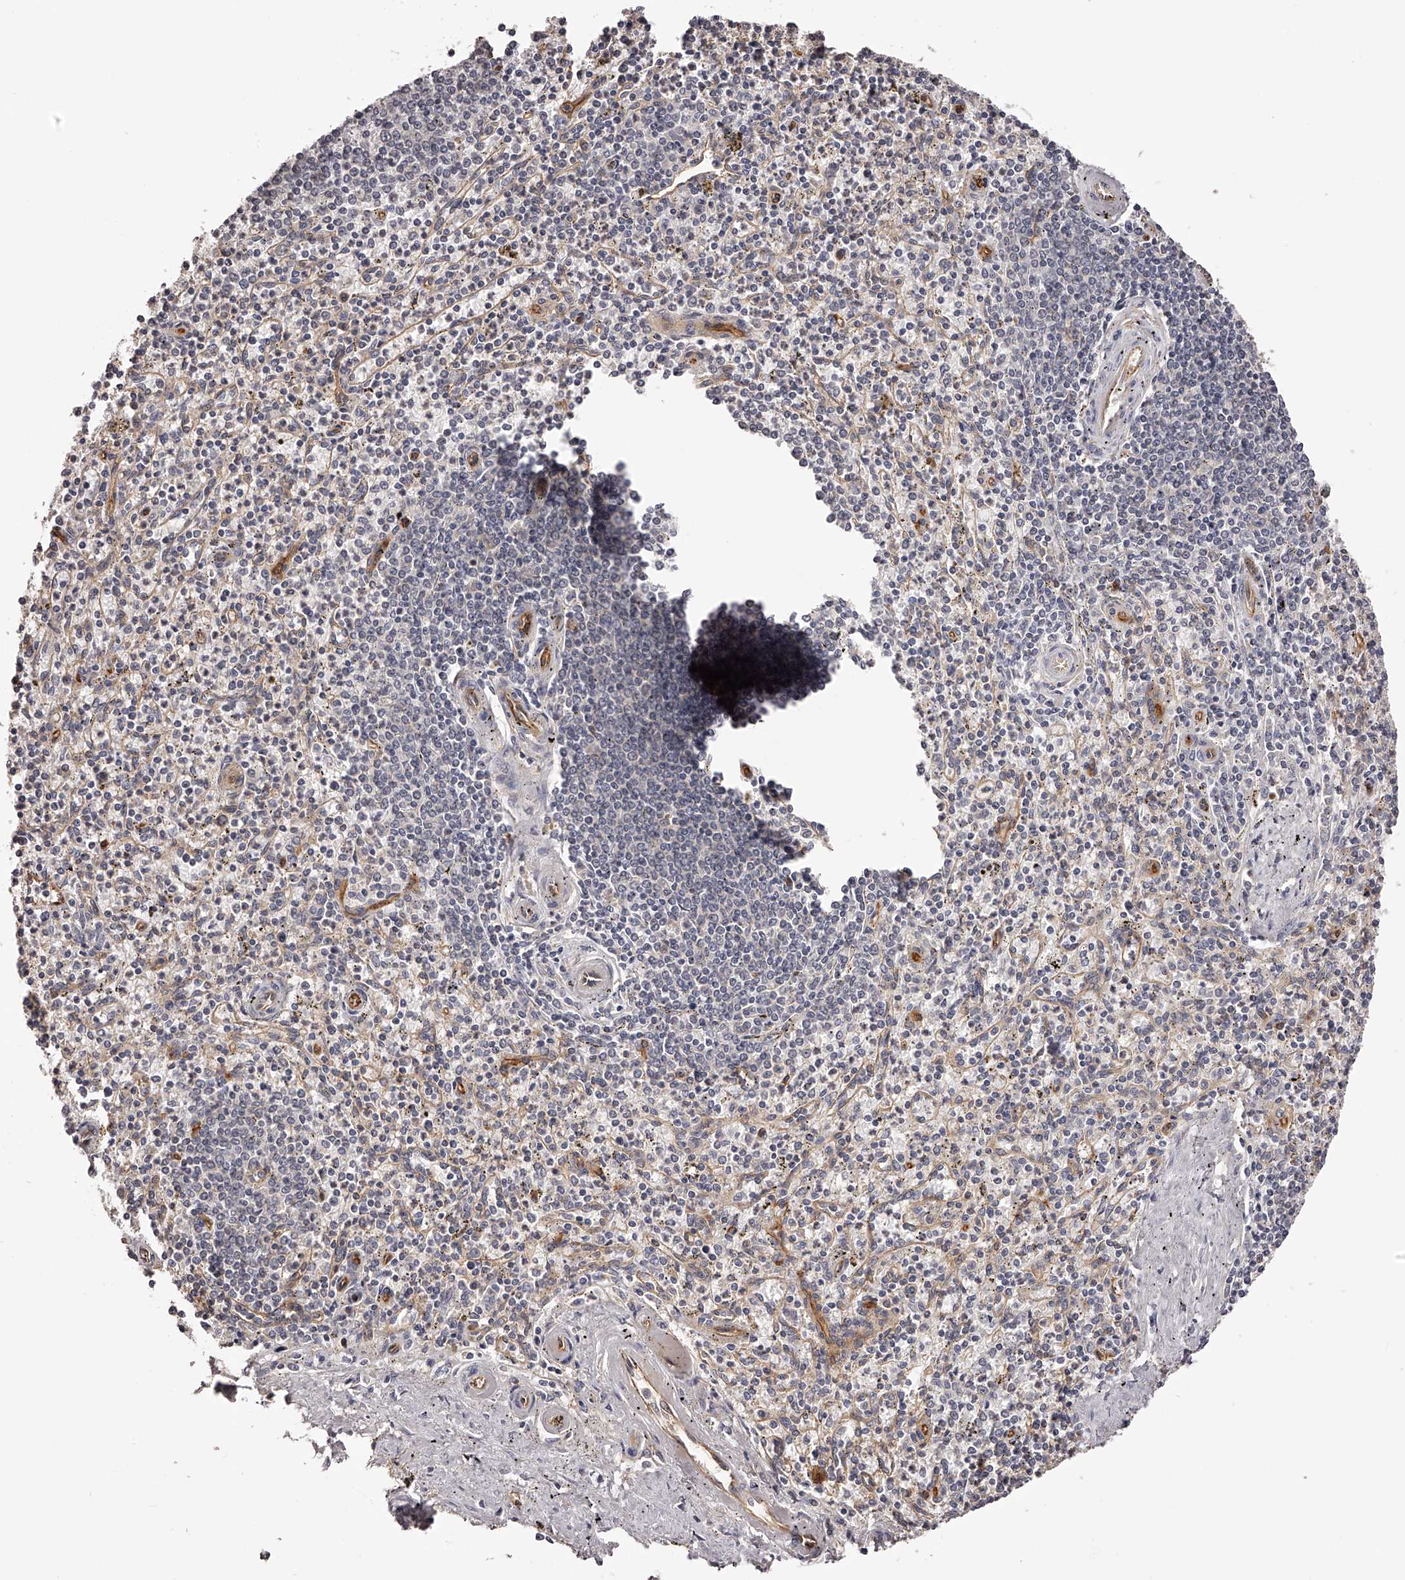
{"staining": {"intensity": "negative", "quantity": "none", "location": "none"}, "tissue": "spleen", "cell_type": "Cells in red pulp", "image_type": "normal", "snomed": [{"axis": "morphology", "description": "Normal tissue, NOS"}, {"axis": "topography", "description": "Spleen"}], "caption": "A photomicrograph of human spleen is negative for staining in cells in red pulp. (Stains: DAB (3,3'-diaminobenzidine) immunohistochemistry with hematoxylin counter stain, Microscopy: brightfield microscopy at high magnification).", "gene": "LTV1", "patient": {"sex": "male", "age": 72}}